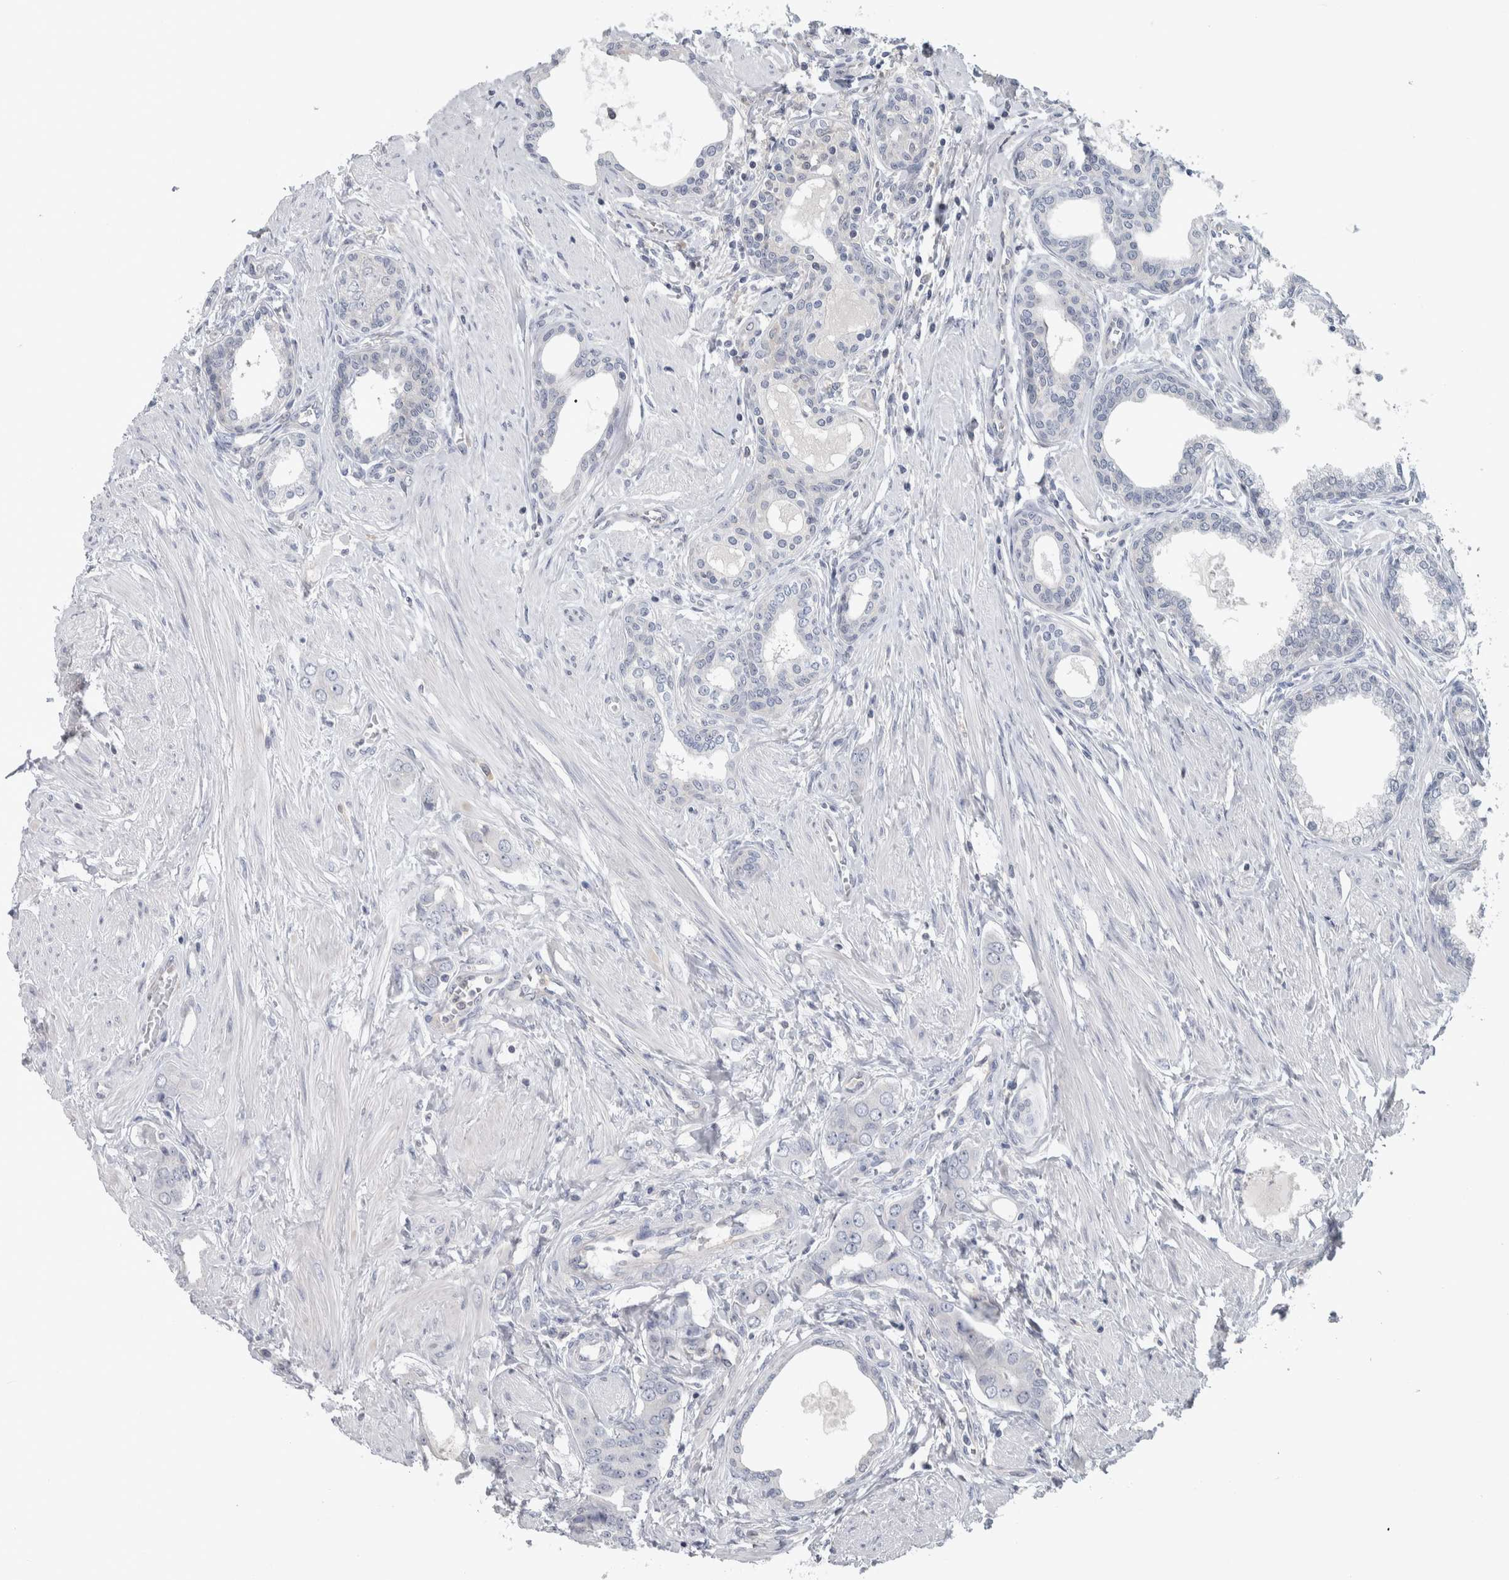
{"staining": {"intensity": "negative", "quantity": "none", "location": "none"}, "tissue": "prostate cancer", "cell_type": "Tumor cells", "image_type": "cancer", "snomed": [{"axis": "morphology", "description": "Adenocarcinoma, High grade"}, {"axis": "topography", "description": "Prostate"}], "caption": "Tumor cells show no significant expression in prostate cancer (adenocarcinoma (high-grade)).", "gene": "HTATIP2", "patient": {"sex": "male", "age": 52}}